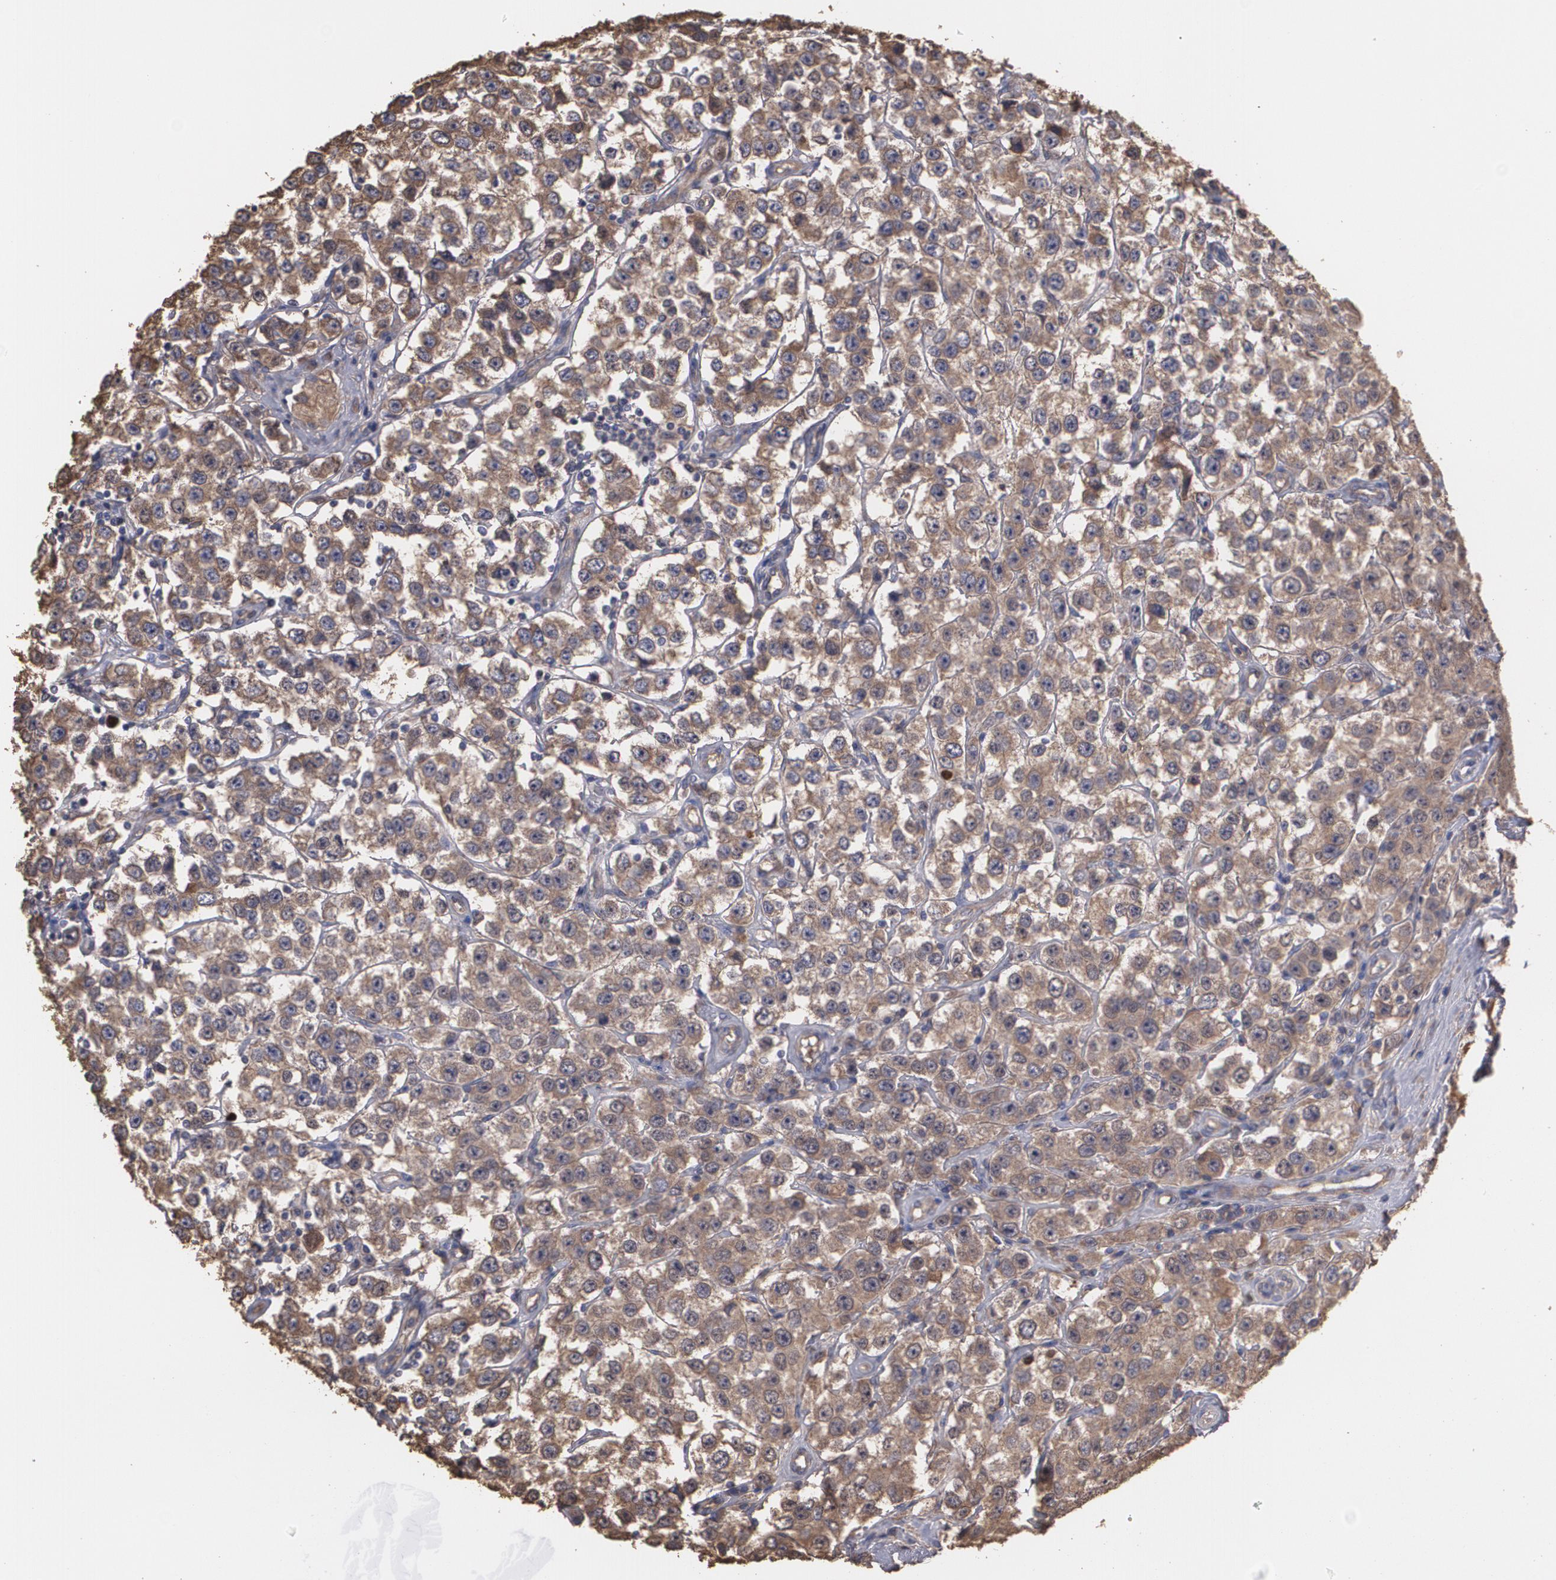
{"staining": {"intensity": "moderate", "quantity": ">75%", "location": "cytoplasmic/membranous"}, "tissue": "testis cancer", "cell_type": "Tumor cells", "image_type": "cancer", "snomed": [{"axis": "morphology", "description": "Seminoma, NOS"}, {"axis": "topography", "description": "Testis"}], "caption": "Tumor cells exhibit medium levels of moderate cytoplasmic/membranous staining in approximately >75% of cells in seminoma (testis).", "gene": "PON1", "patient": {"sex": "male", "age": 52}}